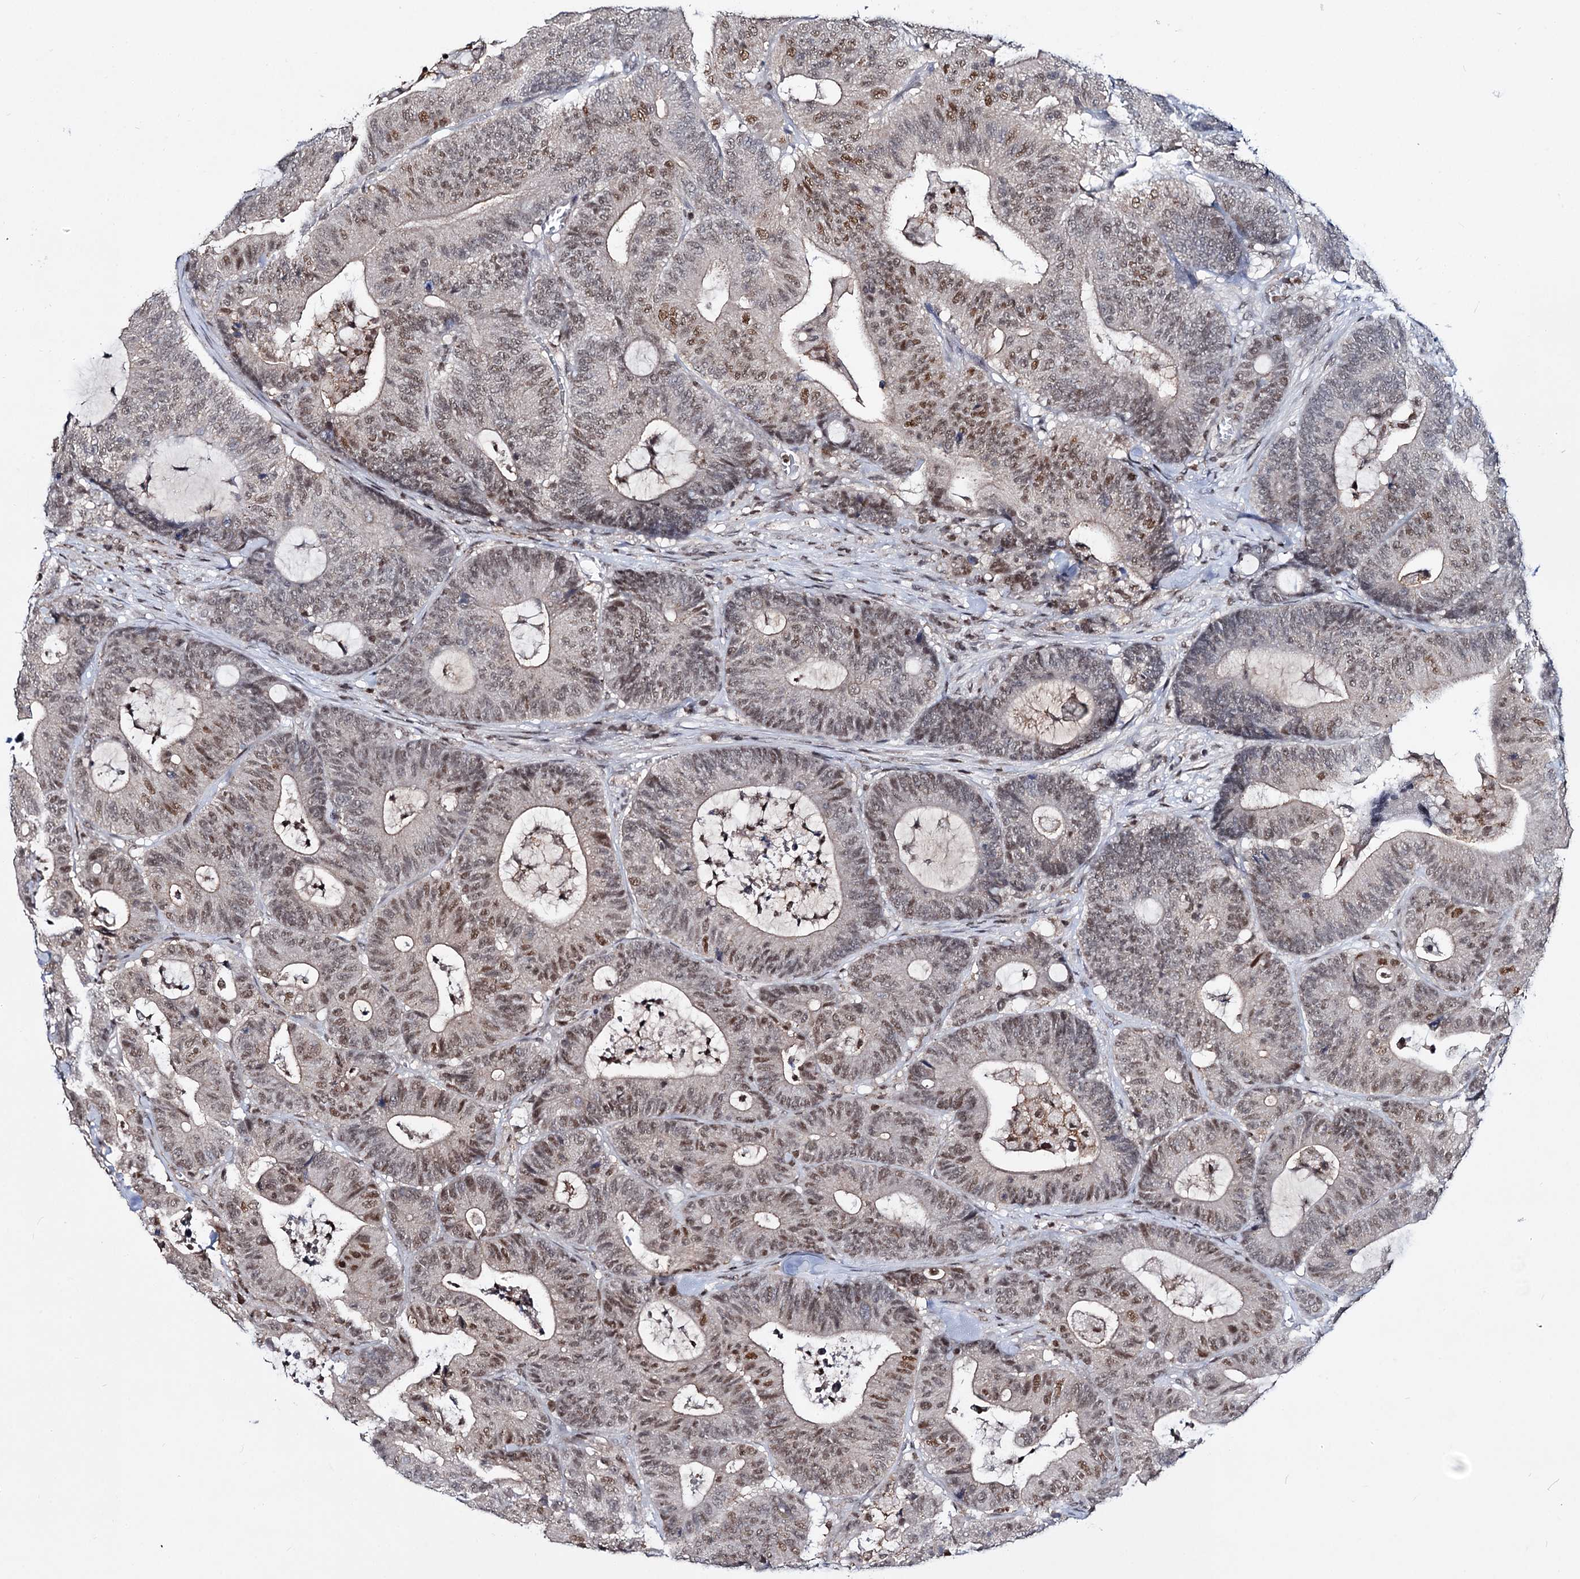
{"staining": {"intensity": "moderate", "quantity": ">75%", "location": "nuclear"}, "tissue": "colorectal cancer", "cell_type": "Tumor cells", "image_type": "cancer", "snomed": [{"axis": "morphology", "description": "Adenocarcinoma, NOS"}, {"axis": "topography", "description": "Colon"}], "caption": "Colorectal cancer (adenocarcinoma) was stained to show a protein in brown. There is medium levels of moderate nuclear expression in approximately >75% of tumor cells. (DAB (3,3'-diaminobenzidine) = brown stain, brightfield microscopy at high magnification).", "gene": "SMCHD1", "patient": {"sex": "female", "age": 84}}